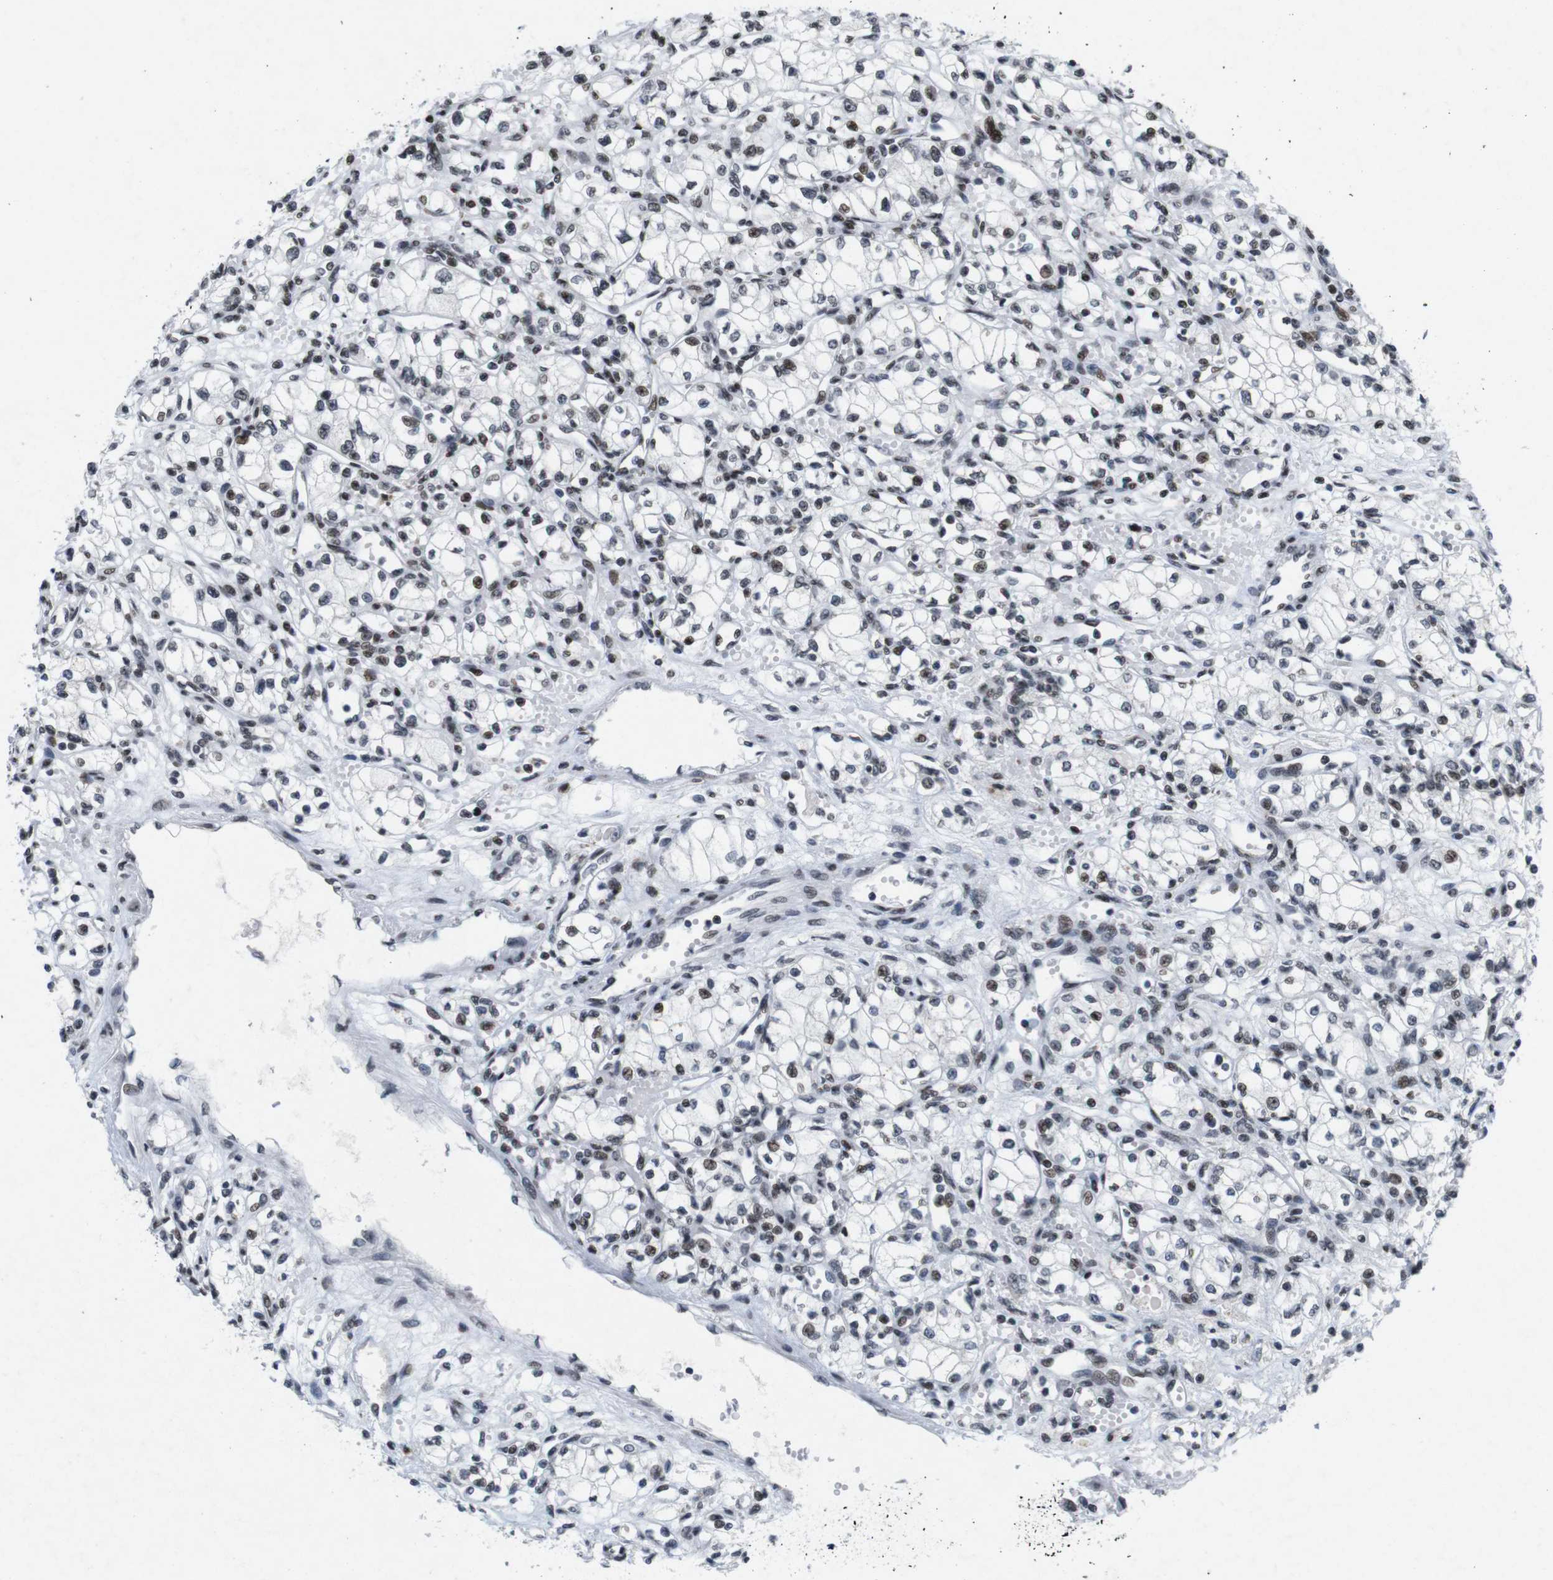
{"staining": {"intensity": "weak", "quantity": "25%-75%", "location": "nuclear"}, "tissue": "renal cancer", "cell_type": "Tumor cells", "image_type": "cancer", "snomed": [{"axis": "morphology", "description": "Normal tissue, NOS"}, {"axis": "morphology", "description": "Adenocarcinoma, NOS"}, {"axis": "topography", "description": "Kidney"}], "caption": "Renal adenocarcinoma stained for a protein exhibits weak nuclear positivity in tumor cells. Using DAB (brown) and hematoxylin (blue) stains, captured at high magnification using brightfield microscopy.", "gene": "MAGEH1", "patient": {"sex": "male", "age": 59}}